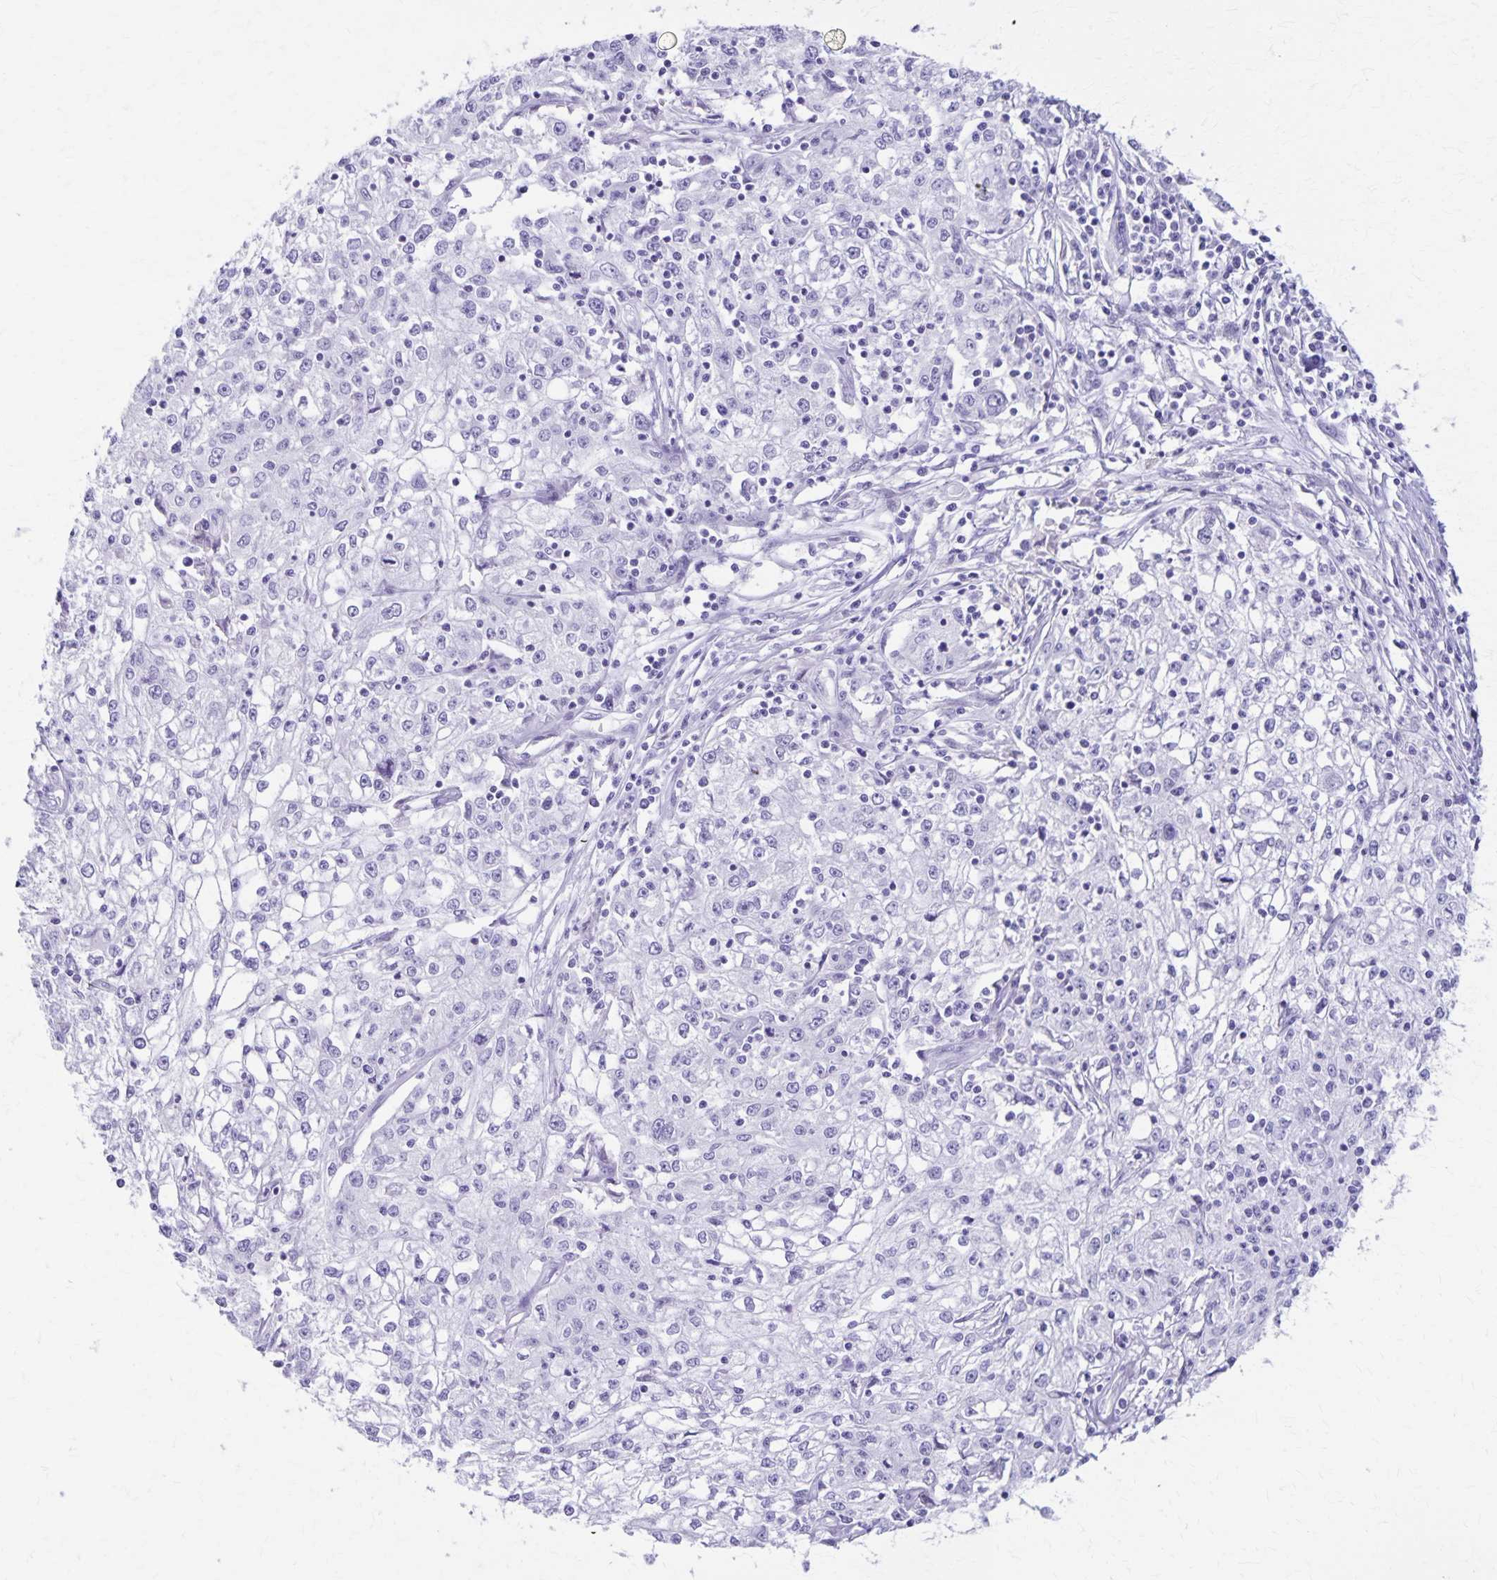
{"staining": {"intensity": "negative", "quantity": "none", "location": "none"}, "tissue": "cervical cancer", "cell_type": "Tumor cells", "image_type": "cancer", "snomed": [{"axis": "morphology", "description": "Squamous cell carcinoma, NOS"}, {"axis": "topography", "description": "Cervix"}], "caption": "IHC photomicrograph of neoplastic tissue: cervical cancer stained with DAB reveals no significant protein expression in tumor cells.", "gene": "DEFA5", "patient": {"sex": "female", "age": 85}}